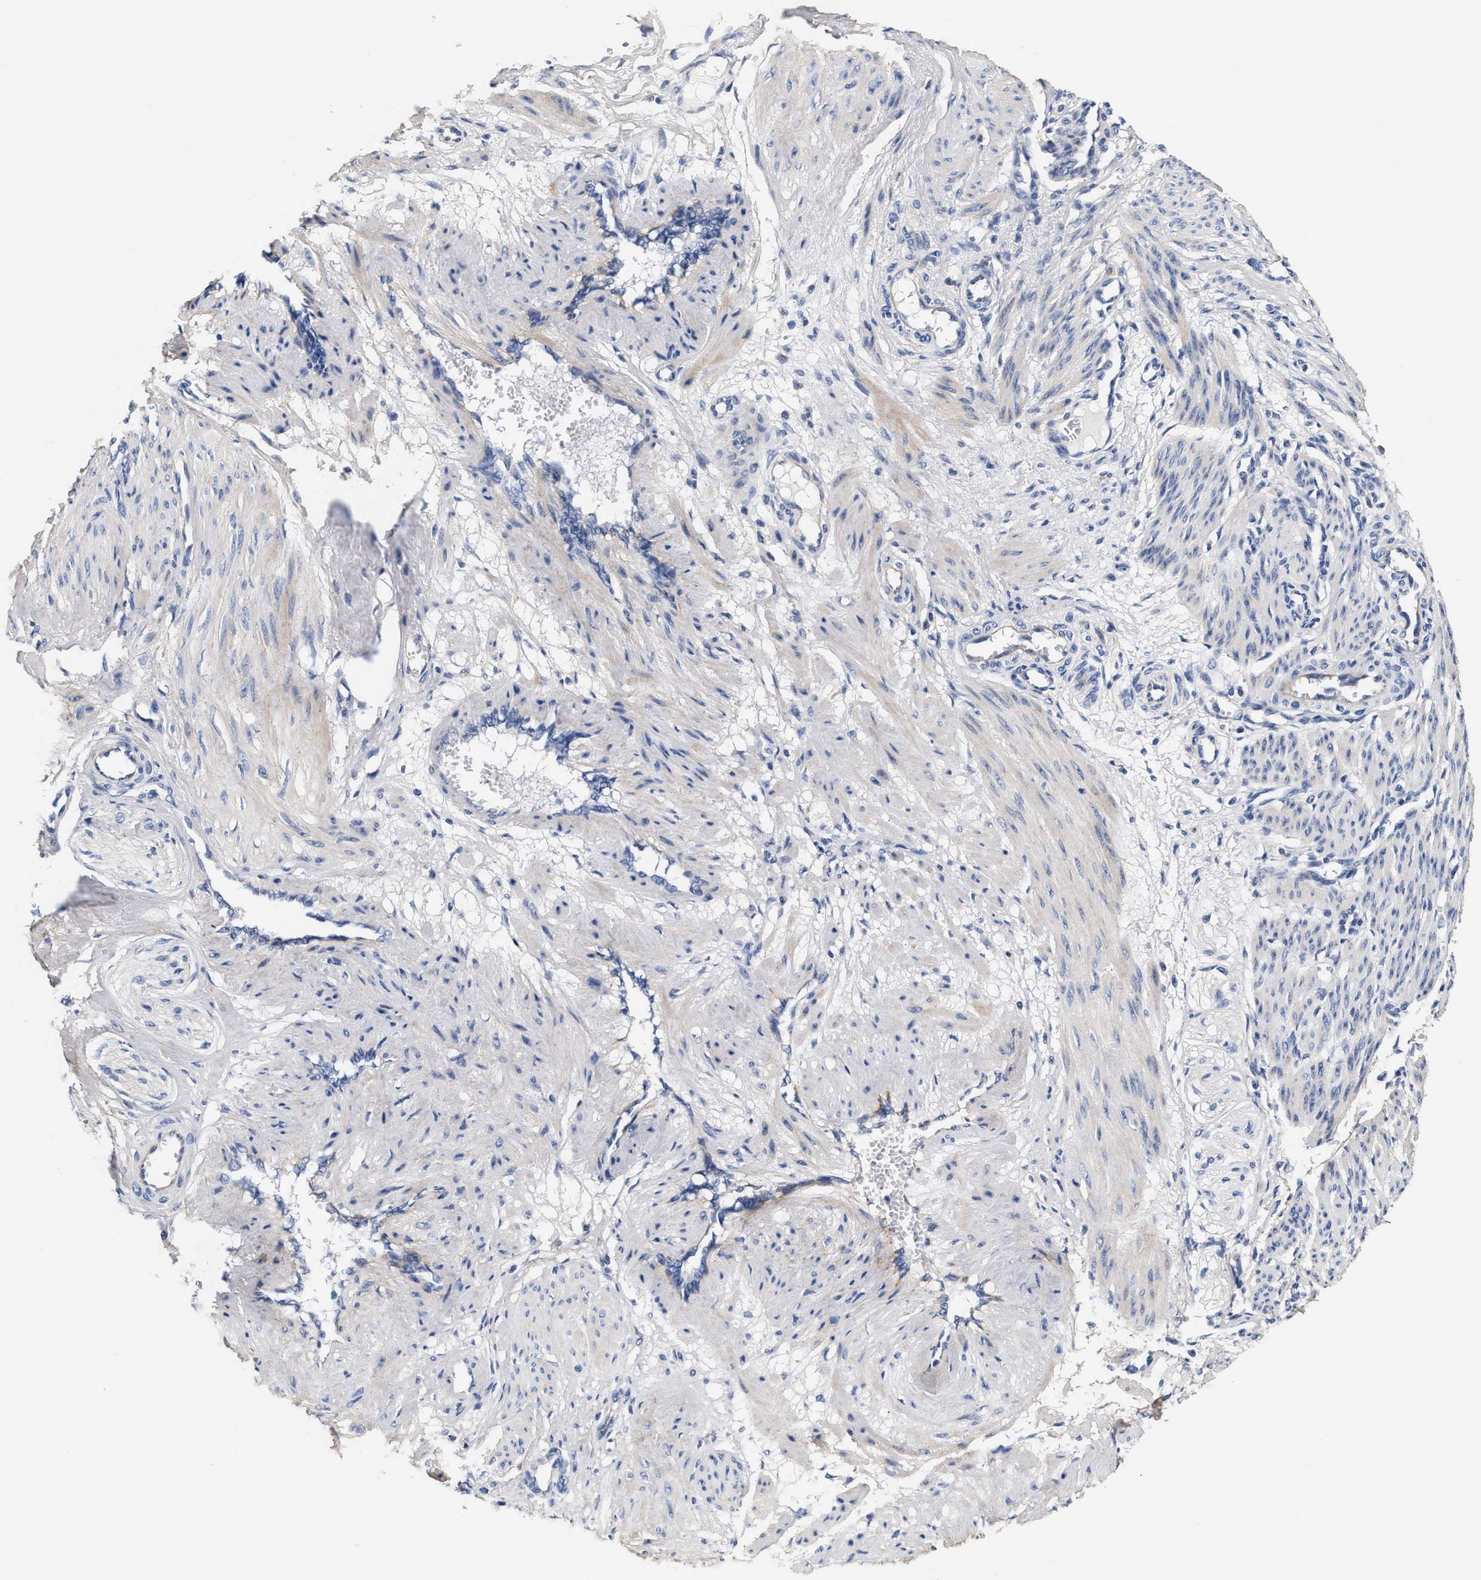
{"staining": {"intensity": "weak", "quantity": "<25%", "location": "cytoplasmic/membranous"}, "tissue": "smooth muscle", "cell_type": "Smooth muscle cells", "image_type": "normal", "snomed": [{"axis": "morphology", "description": "Normal tissue, NOS"}, {"axis": "topography", "description": "Endometrium"}], "caption": "Immunohistochemistry (IHC) micrograph of benign smooth muscle stained for a protein (brown), which reveals no expression in smooth muscle cells. Brightfield microscopy of immunohistochemistry stained with DAB (brown) and hematoxylin (blue), captured at high magnification.", "gene": "ACTL7B", "patient": {"sex": "female", "age": 33}}